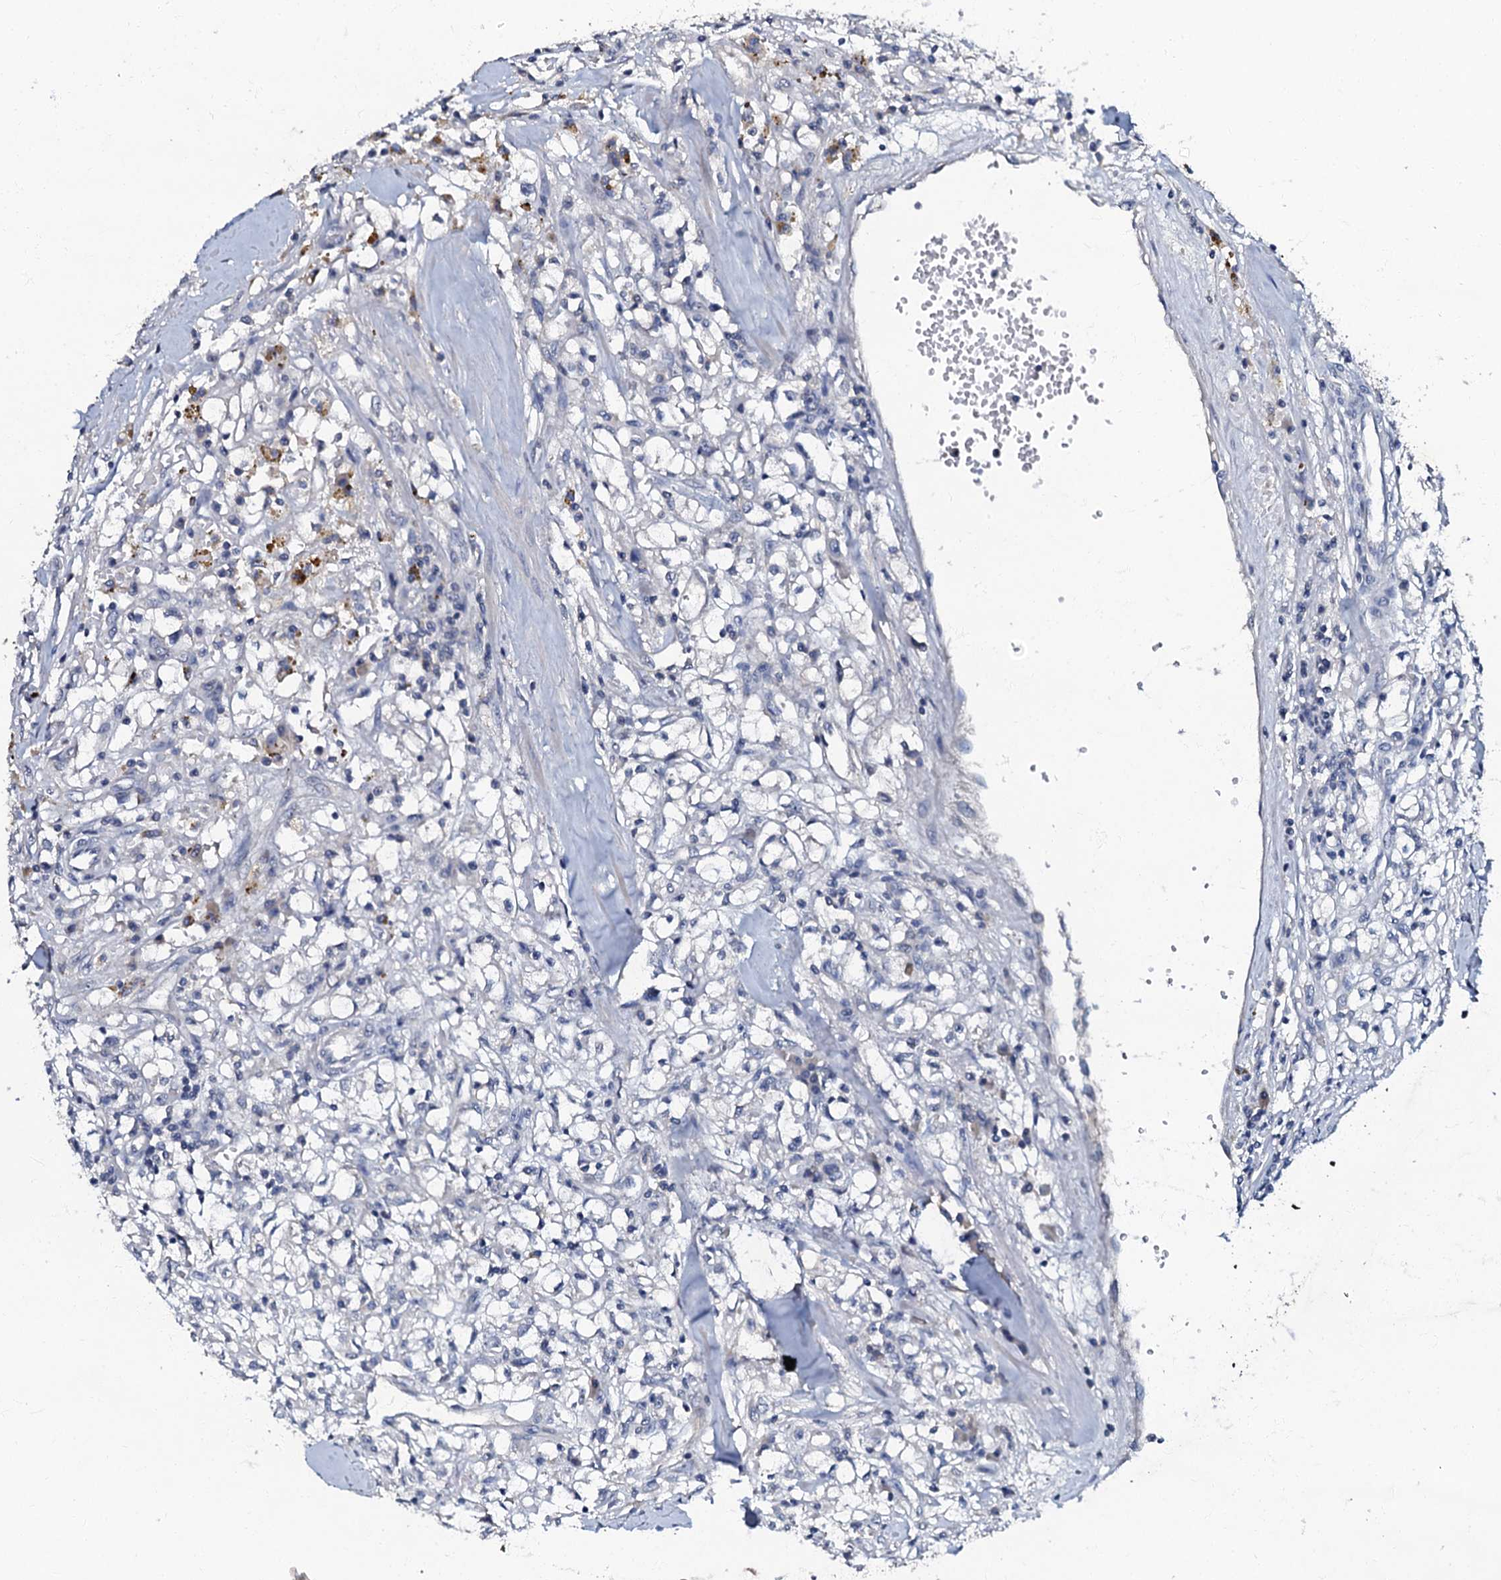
{"staining": {"intensity": "negative", "quantity": "none", "location": "none"}, "tissue": "renal cancer", "cell_type": "Tumor cells", "image_type": "cancer", "snomed": [{"axis": "morphology", "description": "Adenocarcinoma, NOS"}, {"axis": "topography", "description": "Kidney"}], "caption": "Renal adenocarcinoma was stained to show a protein in brown. There is no significant positivity in tumor cells.", "gene": "OLAH", "patient": {"sex": "male", "age": 56}}